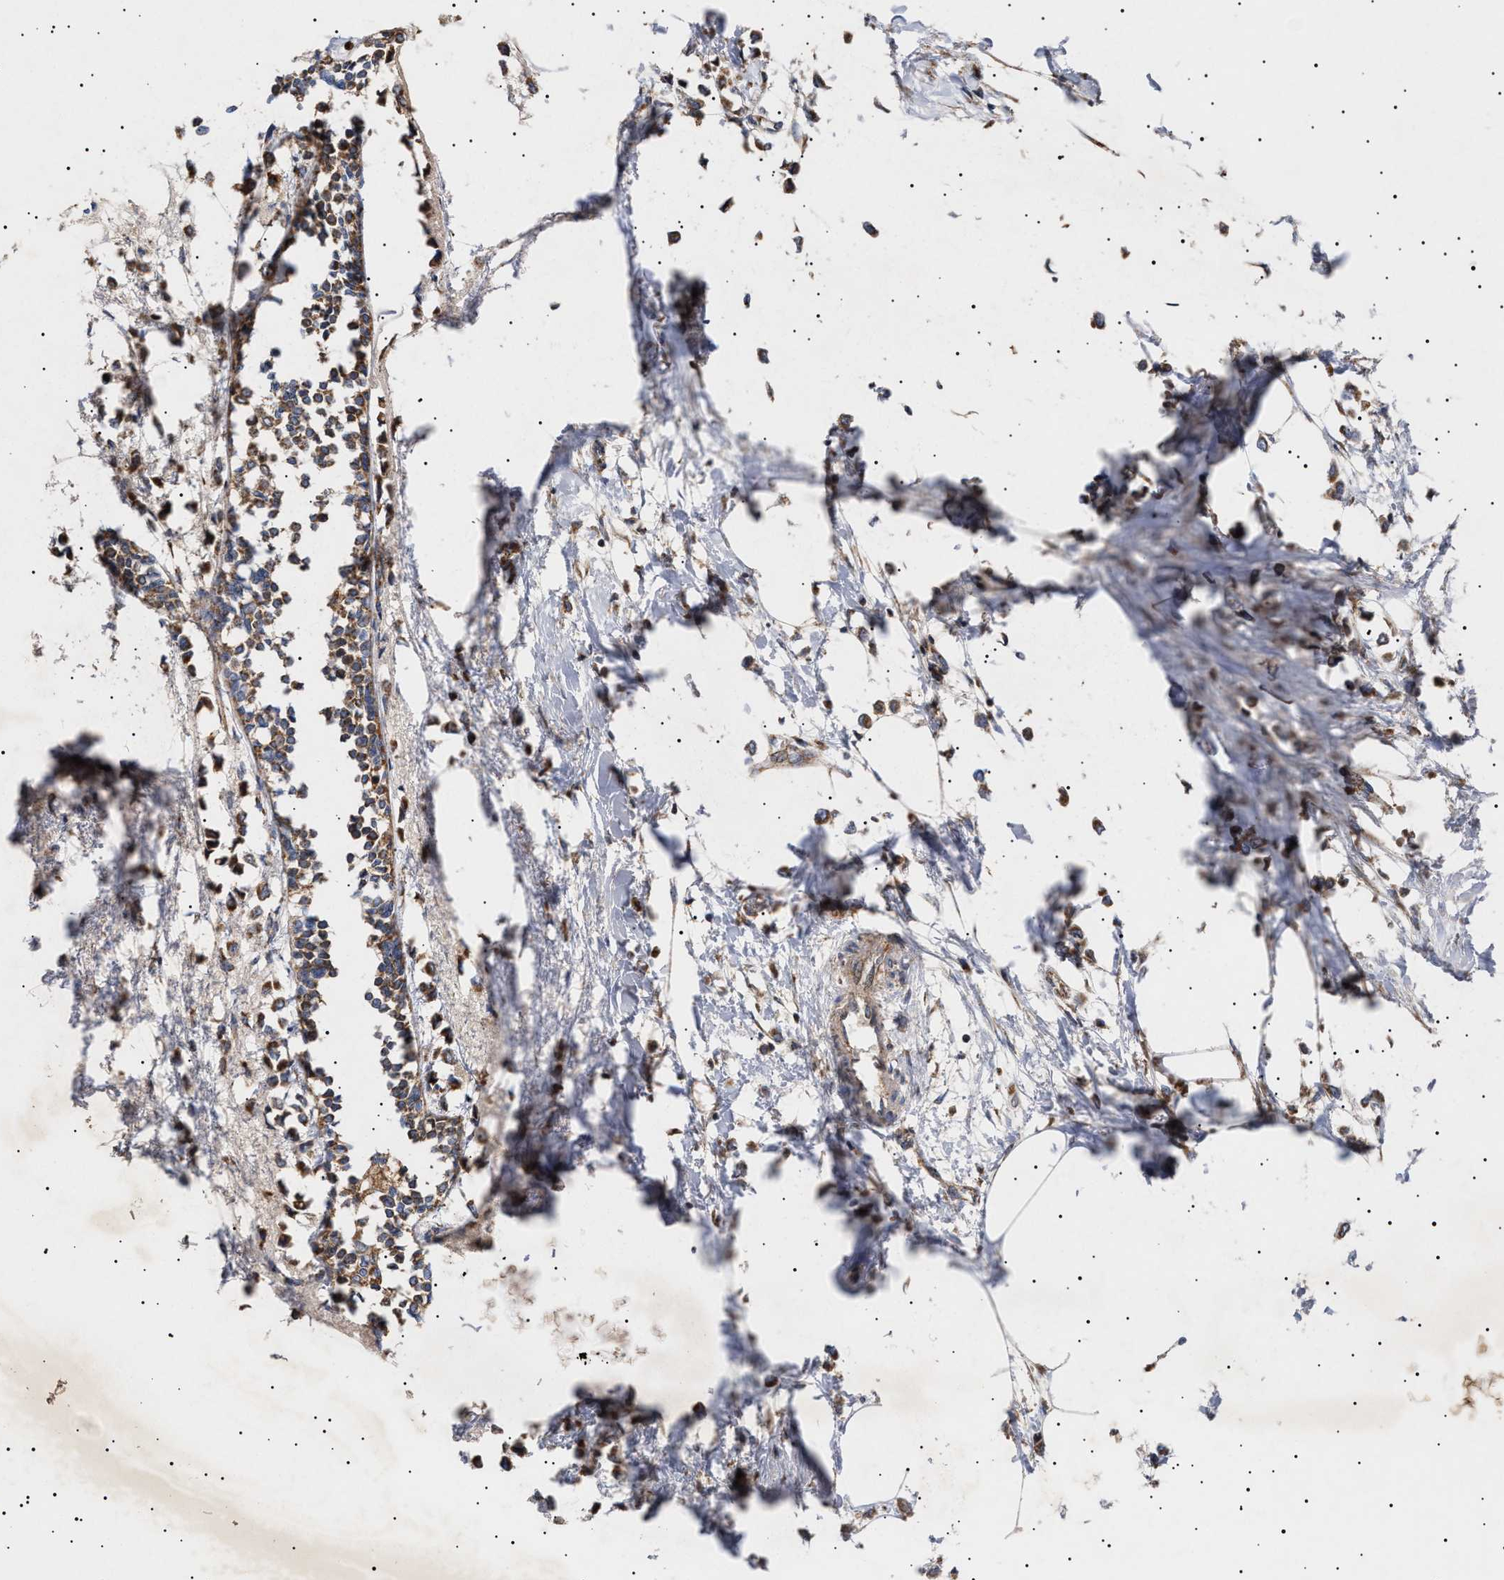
{"staining": {"intensity": "moderate", "quantity": ">75%", "location": "cytoplasmic/membranous"}, "tissue": "breast cancer", "cell_type": "Tumor cells", "image_type": "cancer", "snomed": [{"axis": "morphology", "description": "Lobular carcinoma"}, {"axis": "topography", "description": "Breast"}], "caption": "Moderate cytoplasmic/membranous positivity is seen in approximately >75% of tumor cells in lobular carcinoma (breast).", "gene": "MRPL10", "patient": {"sex": "female", "age": 51}}